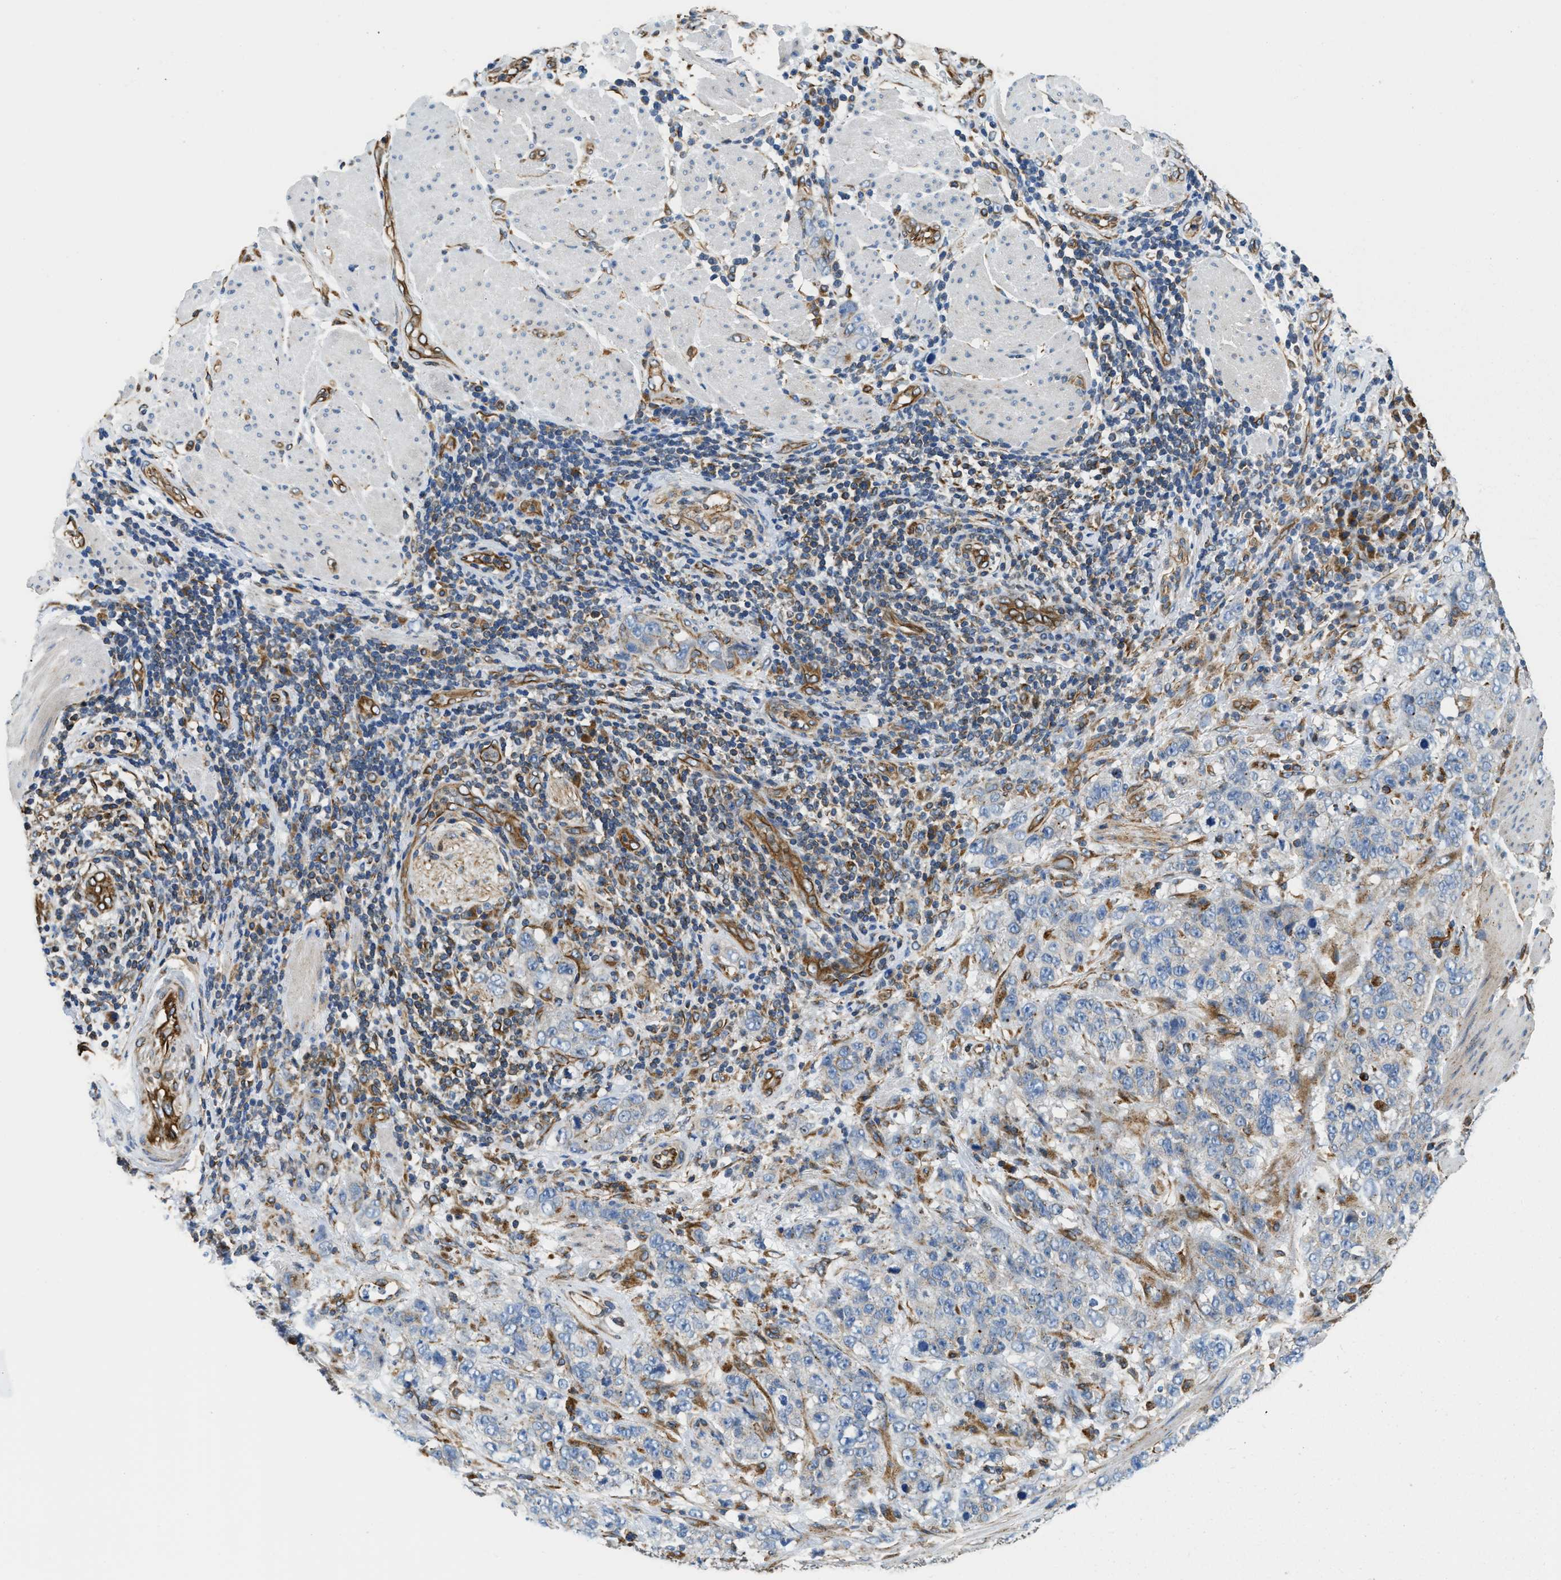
{"staining": {"intensity": "negative", "quantity": "none", "location": "none"}, "tissue": "stomach cancer", "cell_type": "Tumor cells", "image_type": "cancer", "snomed": [{"axis": "morphology", "description": "Adenocarcinoma, NOS"}, {"axis": "topography", "description": "Stomach"}], "caption": "IHC histopathology image of stomach cancer (adenocarcinoma) stained for a protein (brown), which exhibits no positivity in tumor cells.", "gene": "HSD17B12", "patient": {"sex": "male", "age": 48}}